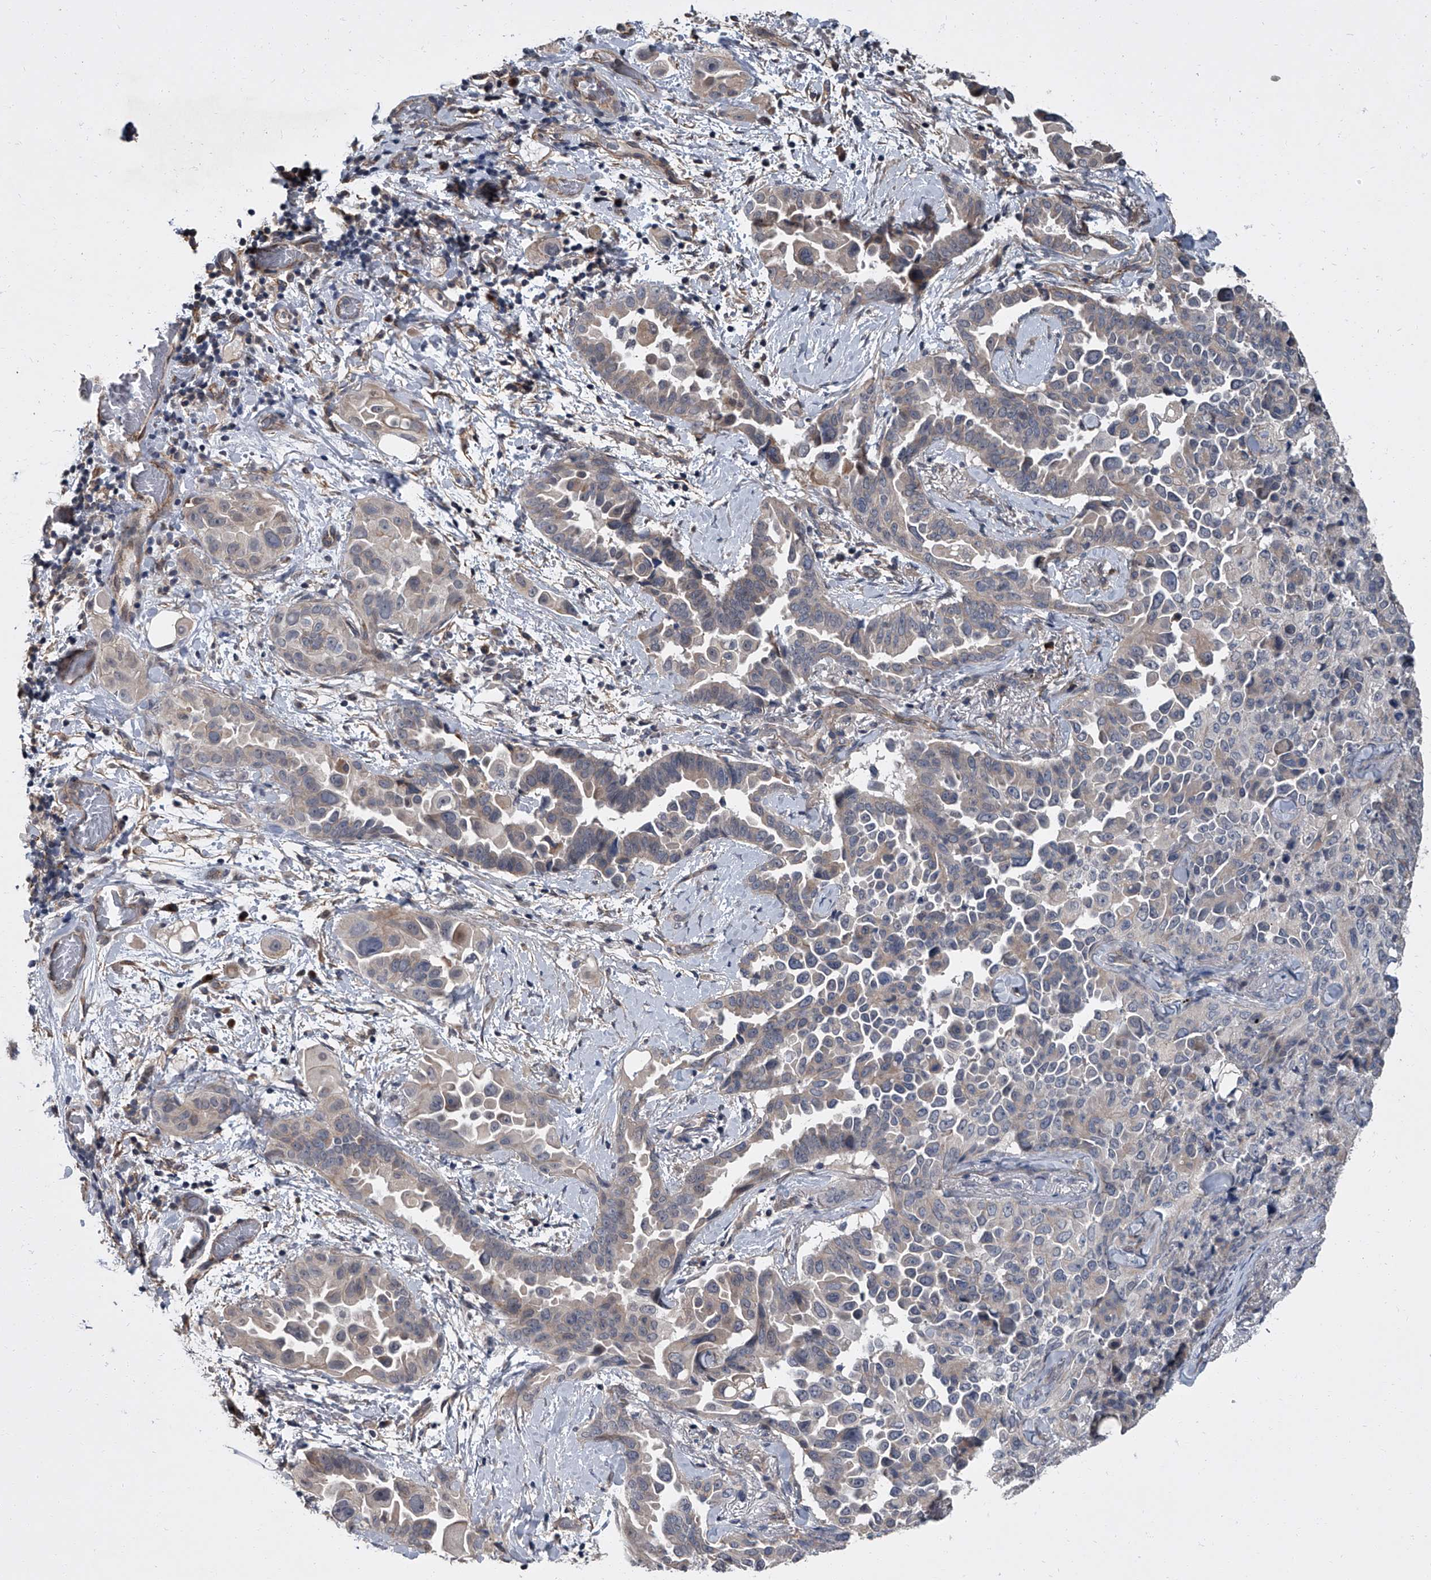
{"staining": {"intensity": "weak", "quantity": "25%-75%", "location": "cytoplasmic/membranous"}, "tissue": "lung cancer", "cell_type": "Tumor cells", "image_type": "cancer", "snomed": [{"axis": "morphology", "description": "Adenocarcinoma, NOS"}, {"axis": "topography", "description": "Lung"}], "caption": "Lung adenocarcinoma stained with IHC exhibits weak cytoplasmic/membranous staining in about 25%-75% of tumor cells.", "gene": "SIRT4", "patient": {"sex": "female", "age": 67}}